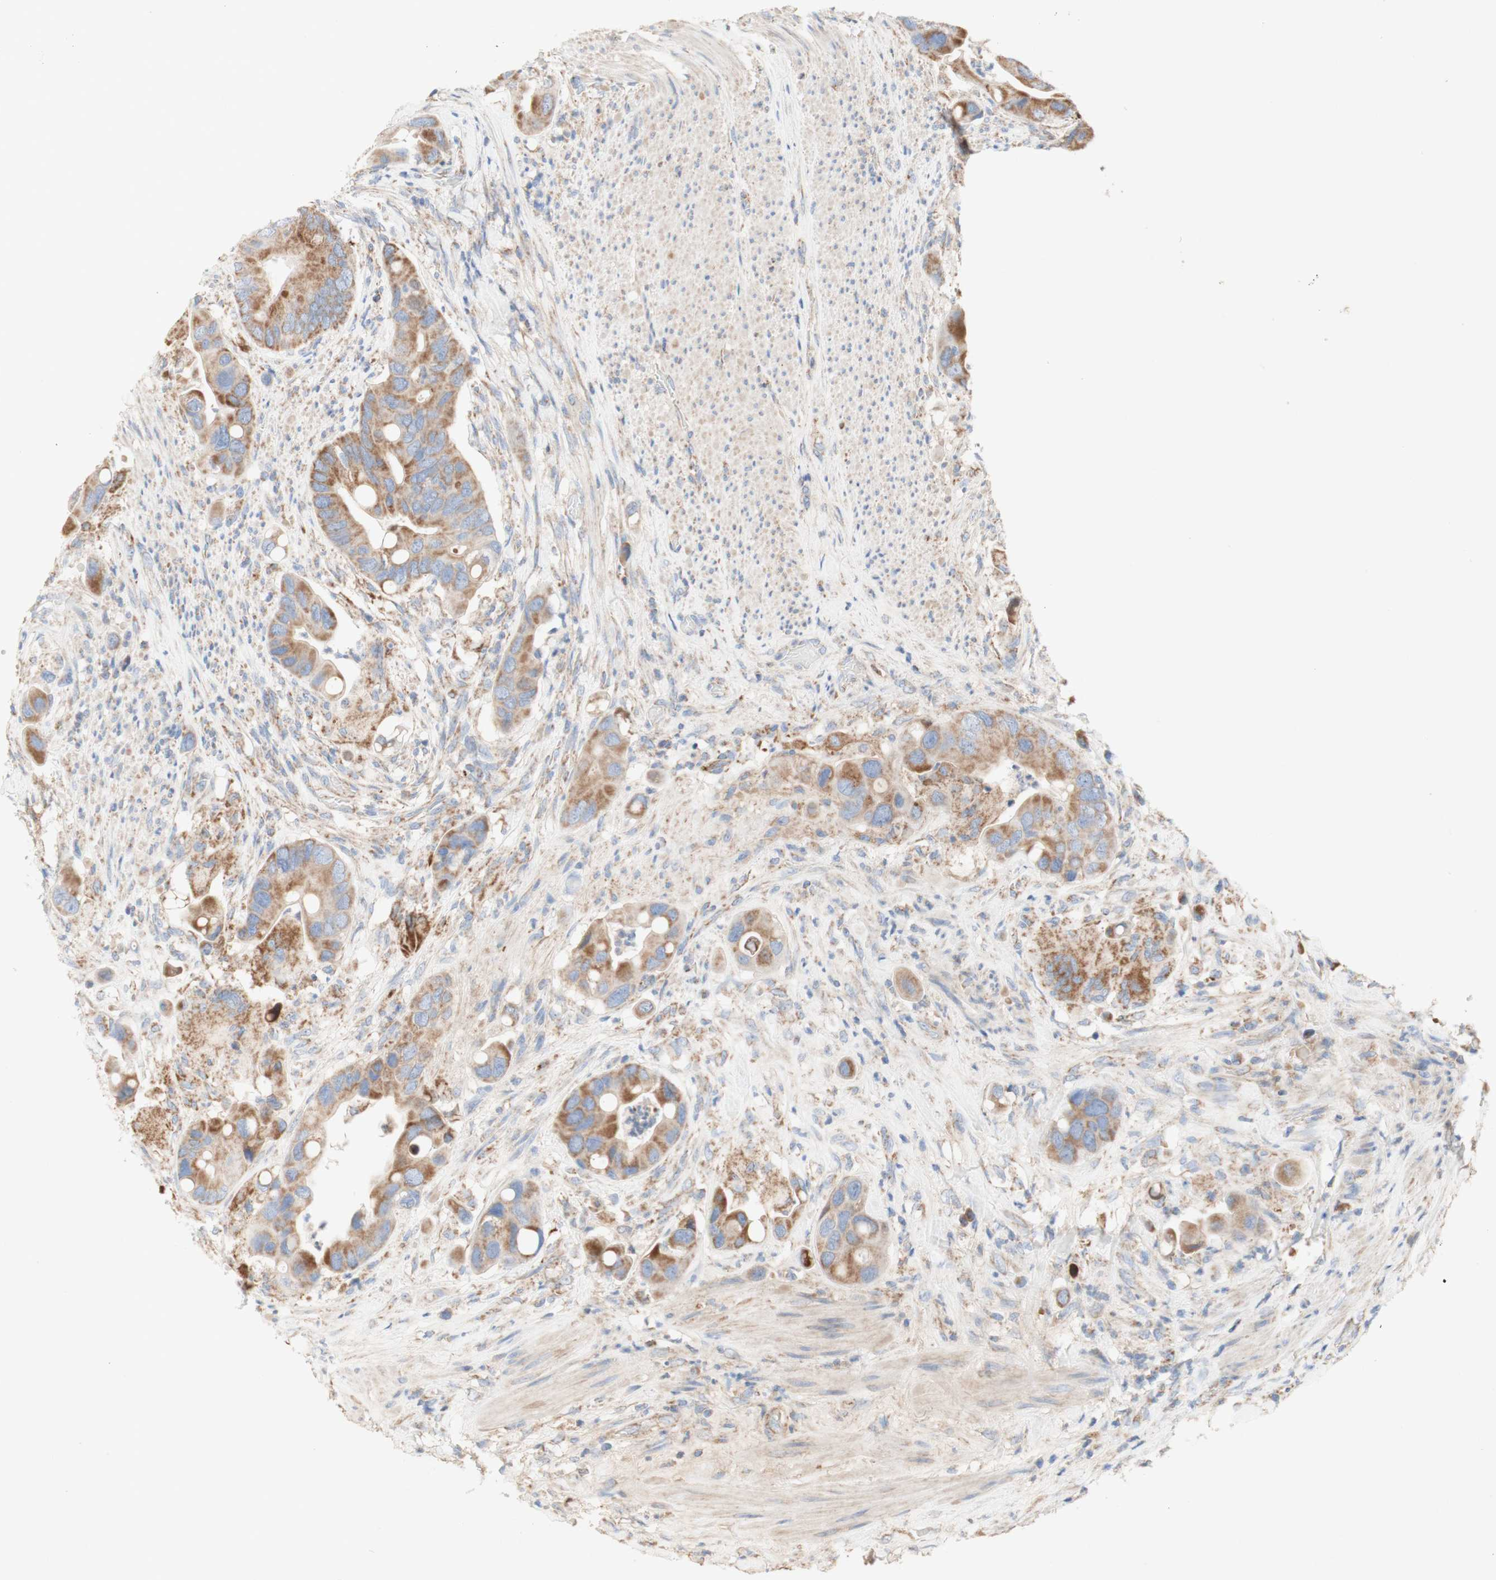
{"staining": {"intensity": "moderate", "quantity": ">75%", "location": "cytoplasmic/membranous"}, "tissue": "colorectal cancer", "cell_type": "Tumor cells", "image_type": "cancer", "snomed": [{"axis": "morphology", "description": "Adenocarcinoma, NOS"}, {"axis": "topography", "description": "Rectum"}], "caption": "The photomicrograph reveals a brown stain indicating the presence of a protein in the cytoplasmic/membranous of tumor cells in colorectal adenocarcinoma. (DAB (3,3'-diaminobenzidine) IHC with brightfield microscopy, high magnification).", "gene": "SDHB", "patient": {"sex": "female", "age": 57}}